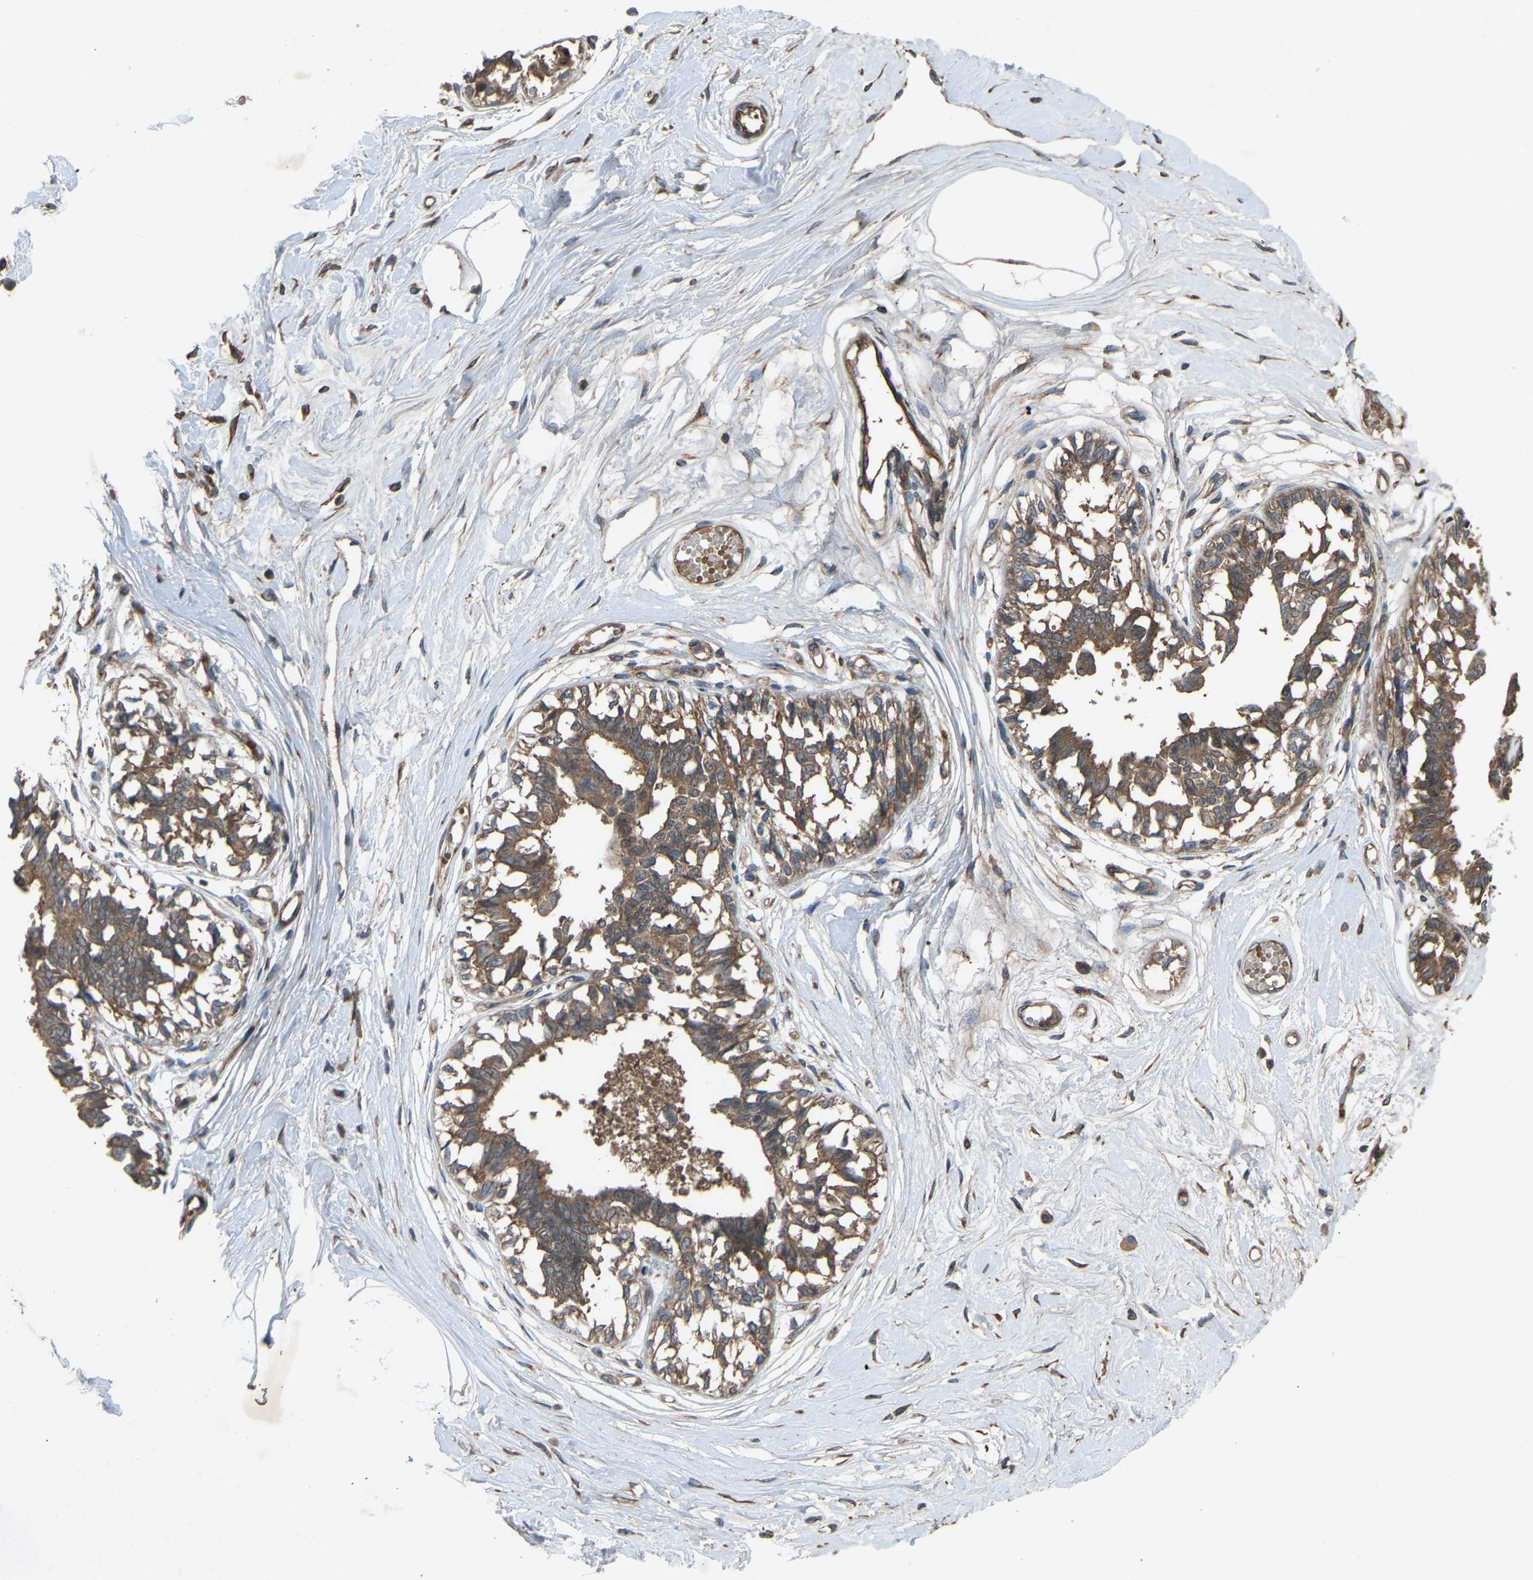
{"staining": {"intensity": "moderate", "quantity": ">75%", "location": "cytoplasmic/membranous"}, "tissue": "breast", "cell_type": "Adipocytes", "image_type": "normal", "snomed": [{"axis": "morphology", "description": "Normal tissue, NOS"}, {"axis": "topography", "description": "Breast"}], "caption": "Immunohistochemistry (IHC) of unremarkable breast displays medium levels of moderate cytoplasmic/membranous expression in approximately >75% of adipocytes. The protein of interest is stained brown, and the nuclei are stained in blue (DAB IHC with brightfield microscopy, high magnification).", "gene": "GAS2L1", "patient": {"sex": "female", "age": 45}}